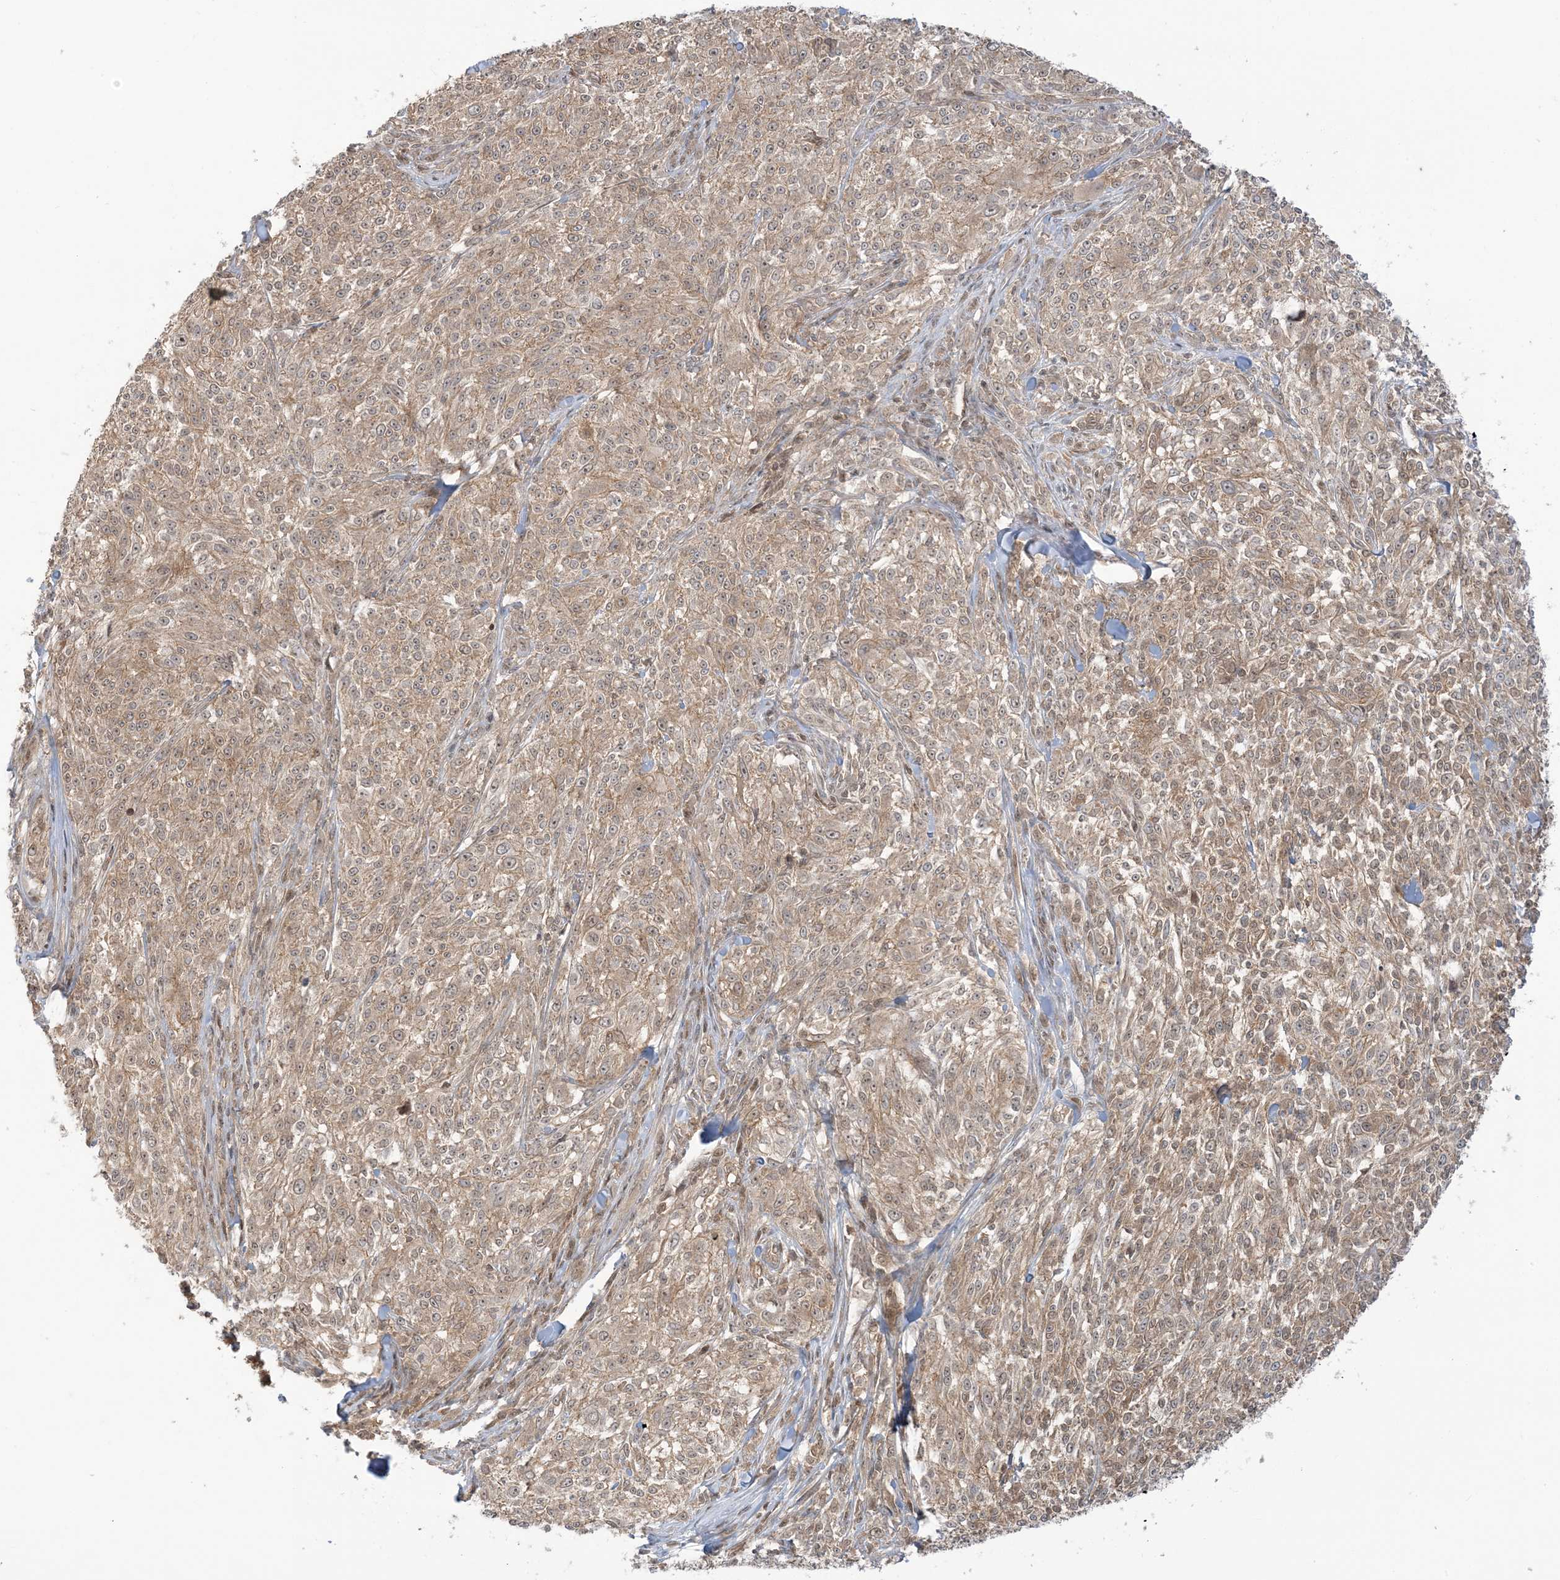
{"staining": {"intensity": "weak", "quantity": "25%-75%", "location": "cytoplasmic/membranous,nuclear"}, "tissue": "melanoma", "cell_type": "Tumor cells", "image_type": "cancer", "snomed": [{"axis": "morphology", "description": "Malignant melanoma, NOS"}, {"axis": "topography", "description": "Skin of trunk"}], "caption": "Protein analysis of malignant melanoma tissue shows weak cytoplasmic/membranous and nuclear positivity in approximately 25%-75% of tumor cells.", "gene": "PPP1R7", "patient": {"sex": "male", "age": 71}}